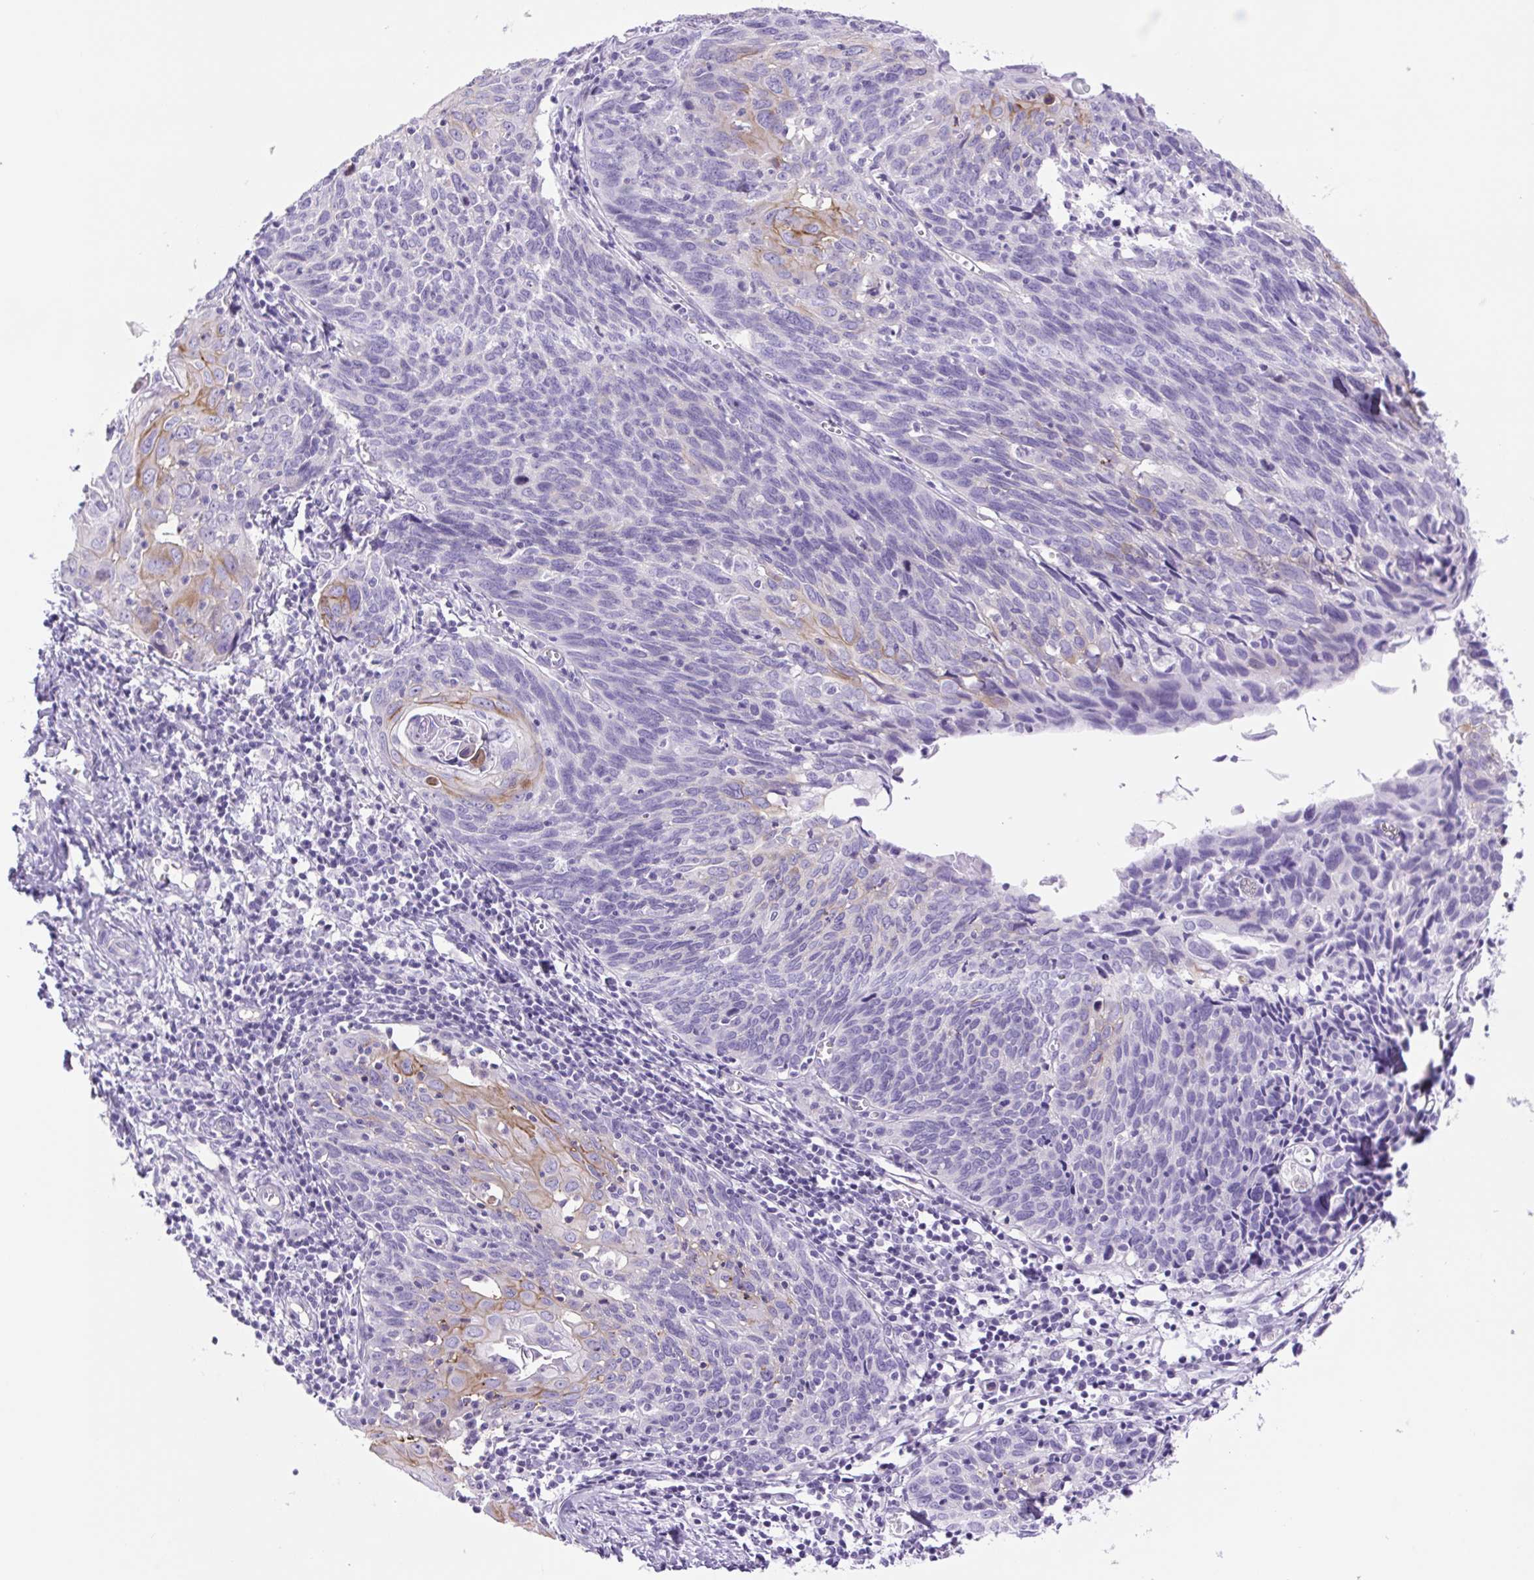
{"staining": {"intensity": "weak", "quantity": "<25%", "location": "cytoplasmic/membranous"}, "tissue": "cervical cancer", "cell_type": "Tumor cells", "image_type": "cancer", "snomed": [{"axis": "morphology", "description": "Squamous cell carcinoma, NOS"}, {"axis": "topography", "description": "Cervix"}], "caption": "Human cervical cancer stained for a protein using immunohistochemistry (IHC) exhibits no positivity in tumor cells.", "gene": "CDSN", "patient": {"sex": "female", "age": 39}}